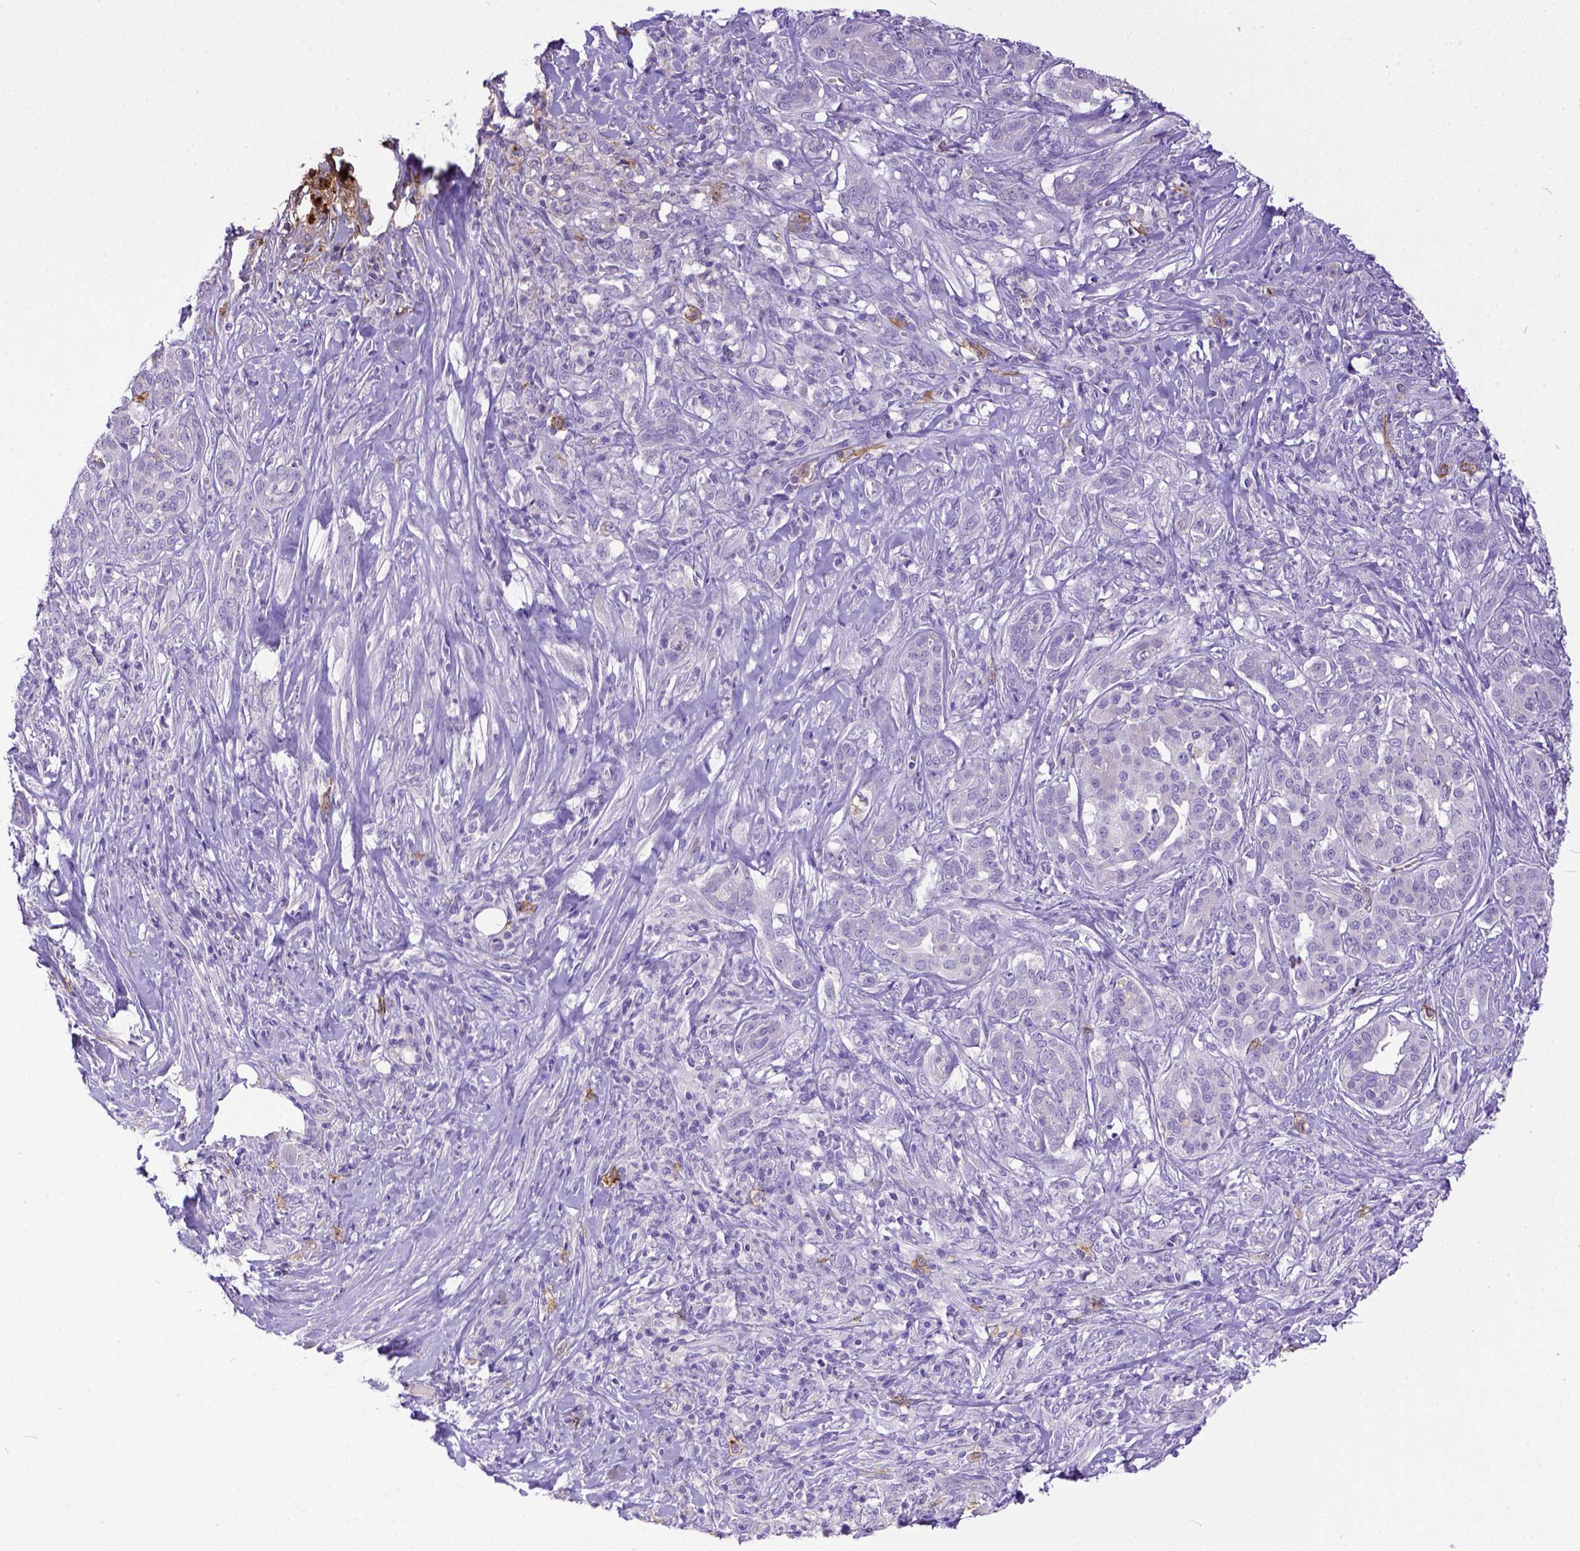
{"staining": {"intensity": "negative", "quantity": "none", "location": "none"}, "tissue": "pancreatic cancer", "cell_type": "Tumor cells", "image_type": "cancer", "snomed": [{"axis": "morphology", "description": "Normal tissue, NOS"}, {"axis": "morphology", "description": "Inflammation, NOS"}, {"axis": "morphology", "description": "Adenocarcinoma, NOS"}, {"axis": "topography", "description": "Pancreas"}], "caption": "DAB (3,3'-diaminobenzidine) immunohistochemical staining of human adenocarcinoma (pancreatic) reveals no significant staining in tumor cells. Nuclei are stained in blue.", "gene": "KIT", "patient": {"sex": "male", "age": 57}}